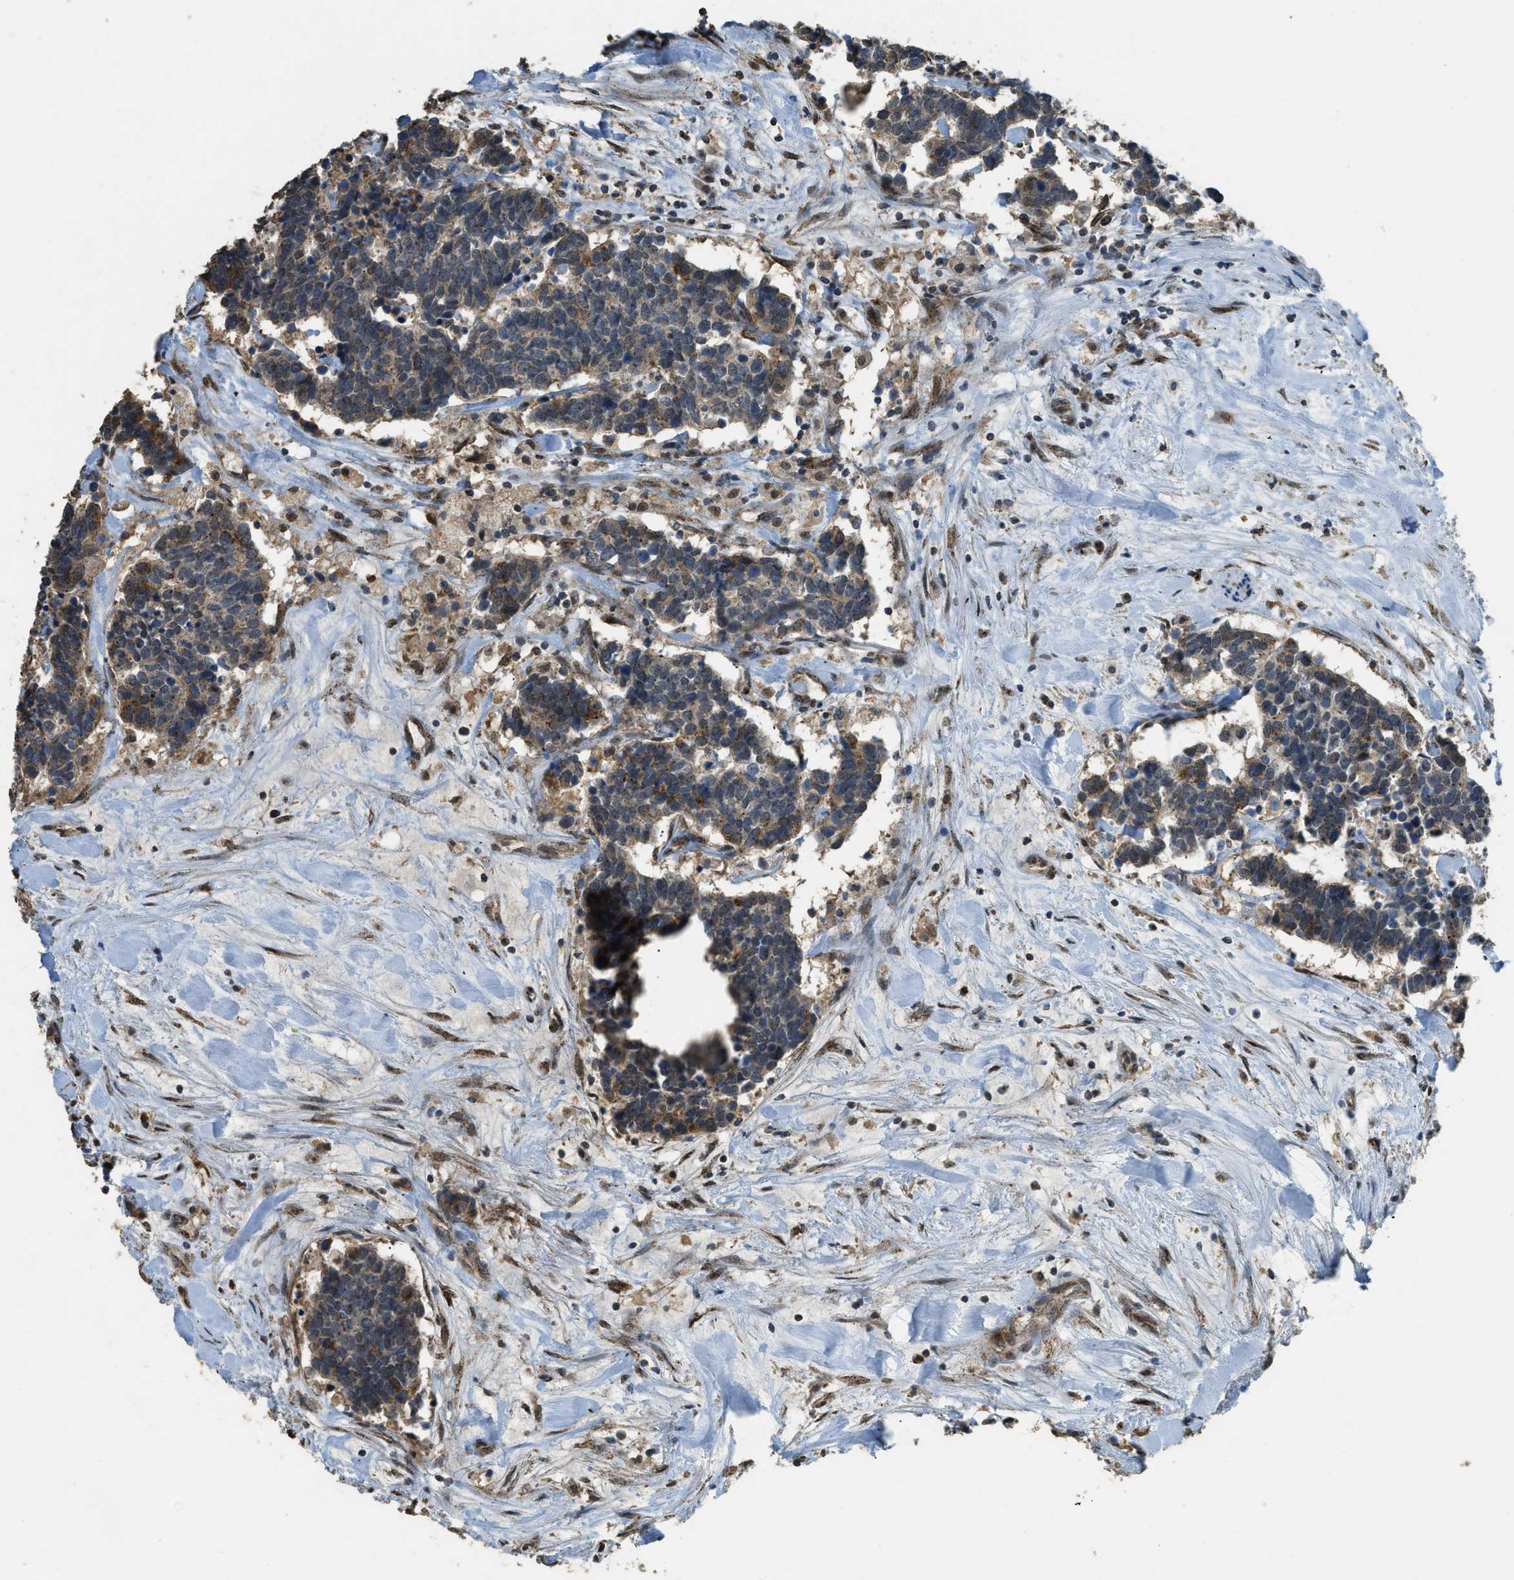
{"staining": {"intensity": "moderate", "quantity": ">75%", "location": "cytoplasmic/membranous"}, "tissue": "carcinoid", "cell_type": "Tumor cells", "image_type": "cancer", "snomed": [{"axis": "morphology", "description": "Carcinoma, NOS"}, {"axis": "morphology", "description": "Carcinoid, malignant, NOS"}, {"axis": "topography", "description": "Urinary bladder"}], "caption": "An immunohistochemistry (IHC) micrograph of tumor tissue is shown. Protein staining in brown highlights moderate cytoplasmic/membranous positivity in carcinoid within tumor cells.", "gene": "IPO7", "patient": {"sex": "male", "age": 57}}